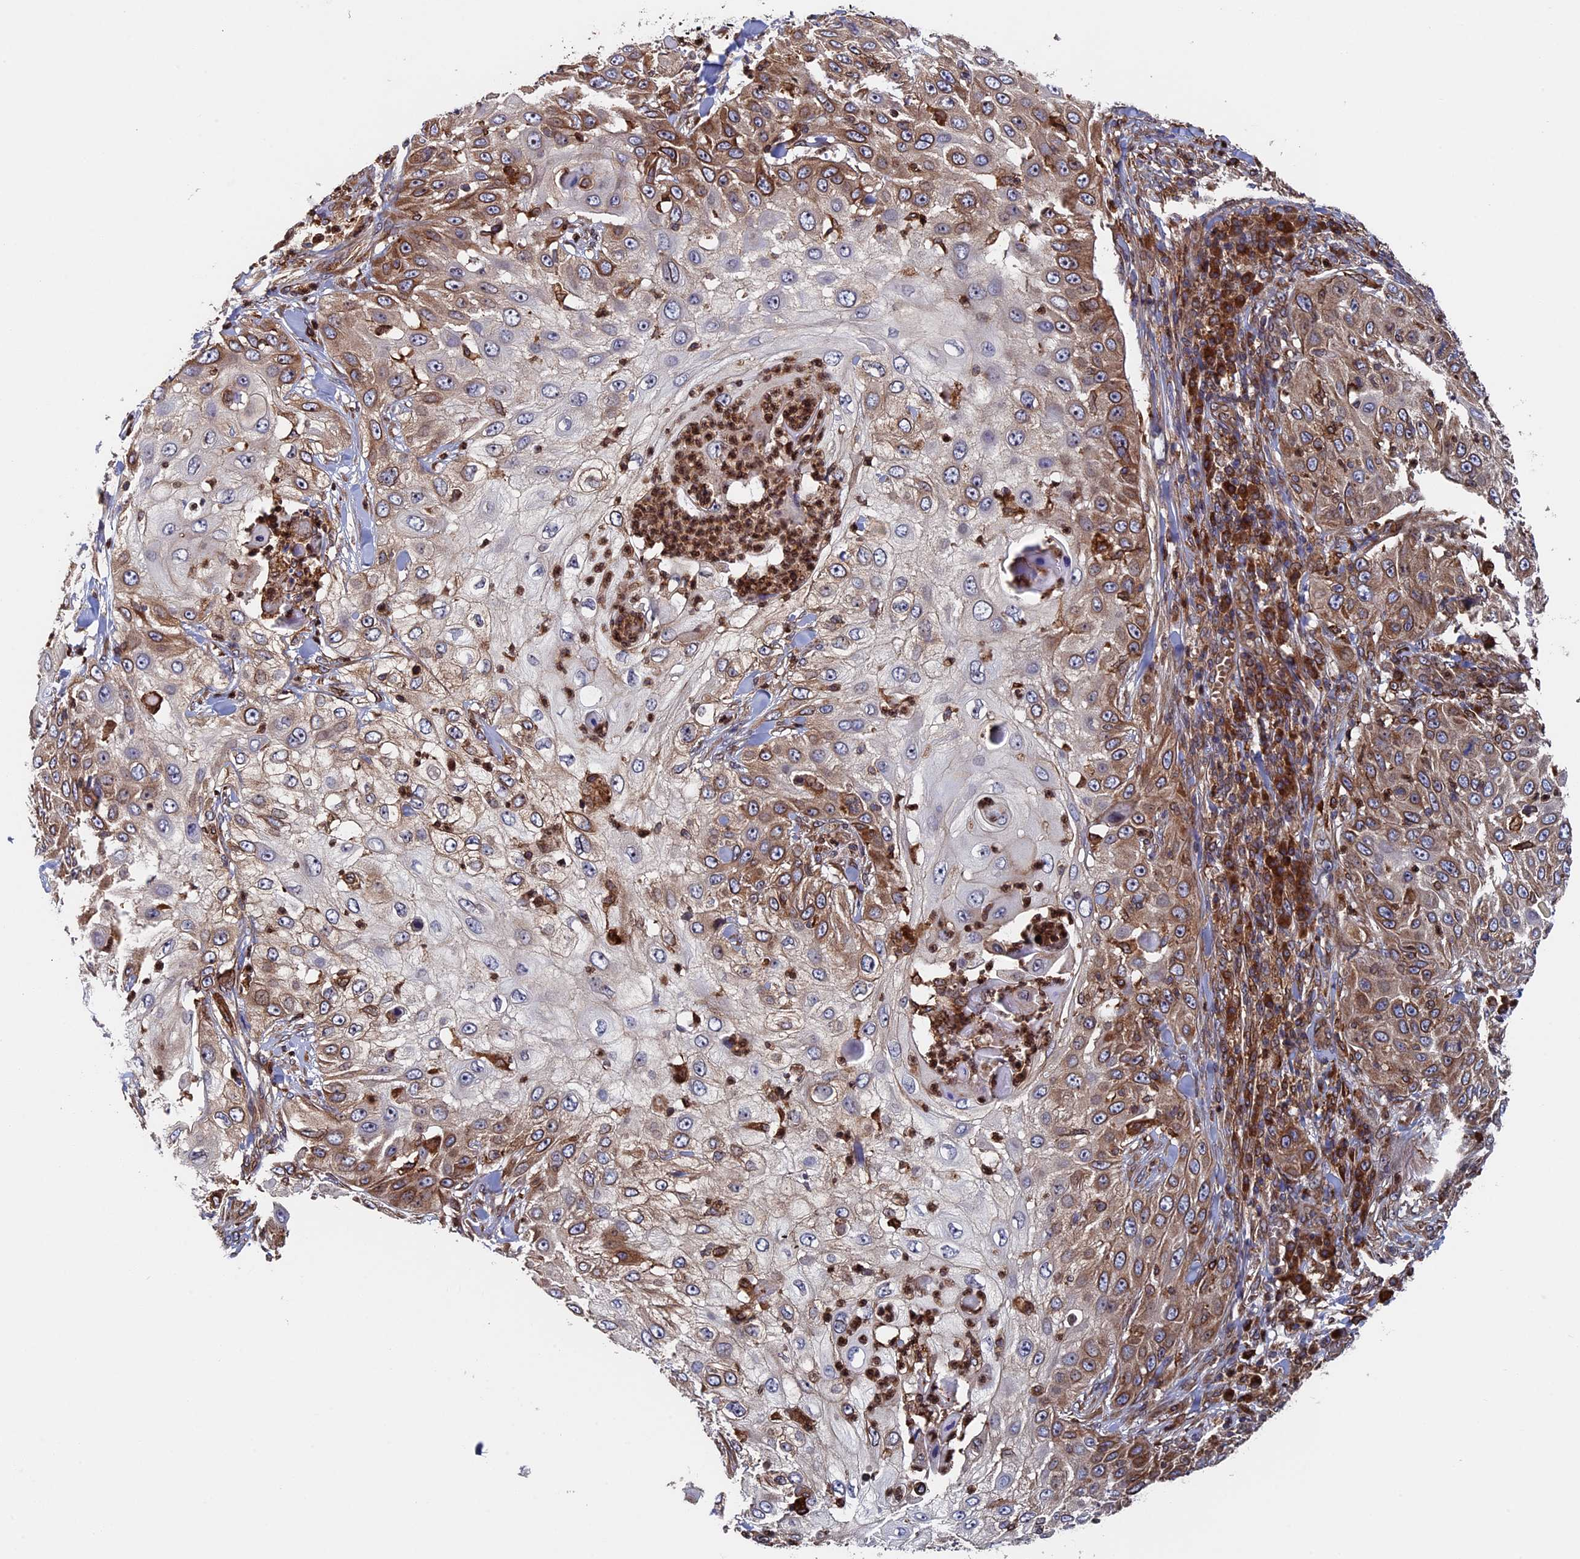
{"staining": {"intensity": "moderate", "quantity": "25%-75%", "location": "cytoplasmic/membranous"}, "tissue": "skin cancer", "cell_type": "Tumor cells", "image_type": "cancer", "snomed": [{"axis": "morphology", "description": "Squamous cell carcinoma, NOS"}, {"axis": "topography", "description": "Skin"}], "caption": "Skin cancer (squamous cell carcinoma) stained for a protein (brown) shows moderate cytoplasmic/membranous positive positivity in about 25%-75% of tumor cells.", "gene": "RPUSD1", "patient": {"sex": "female", "age": 44}}